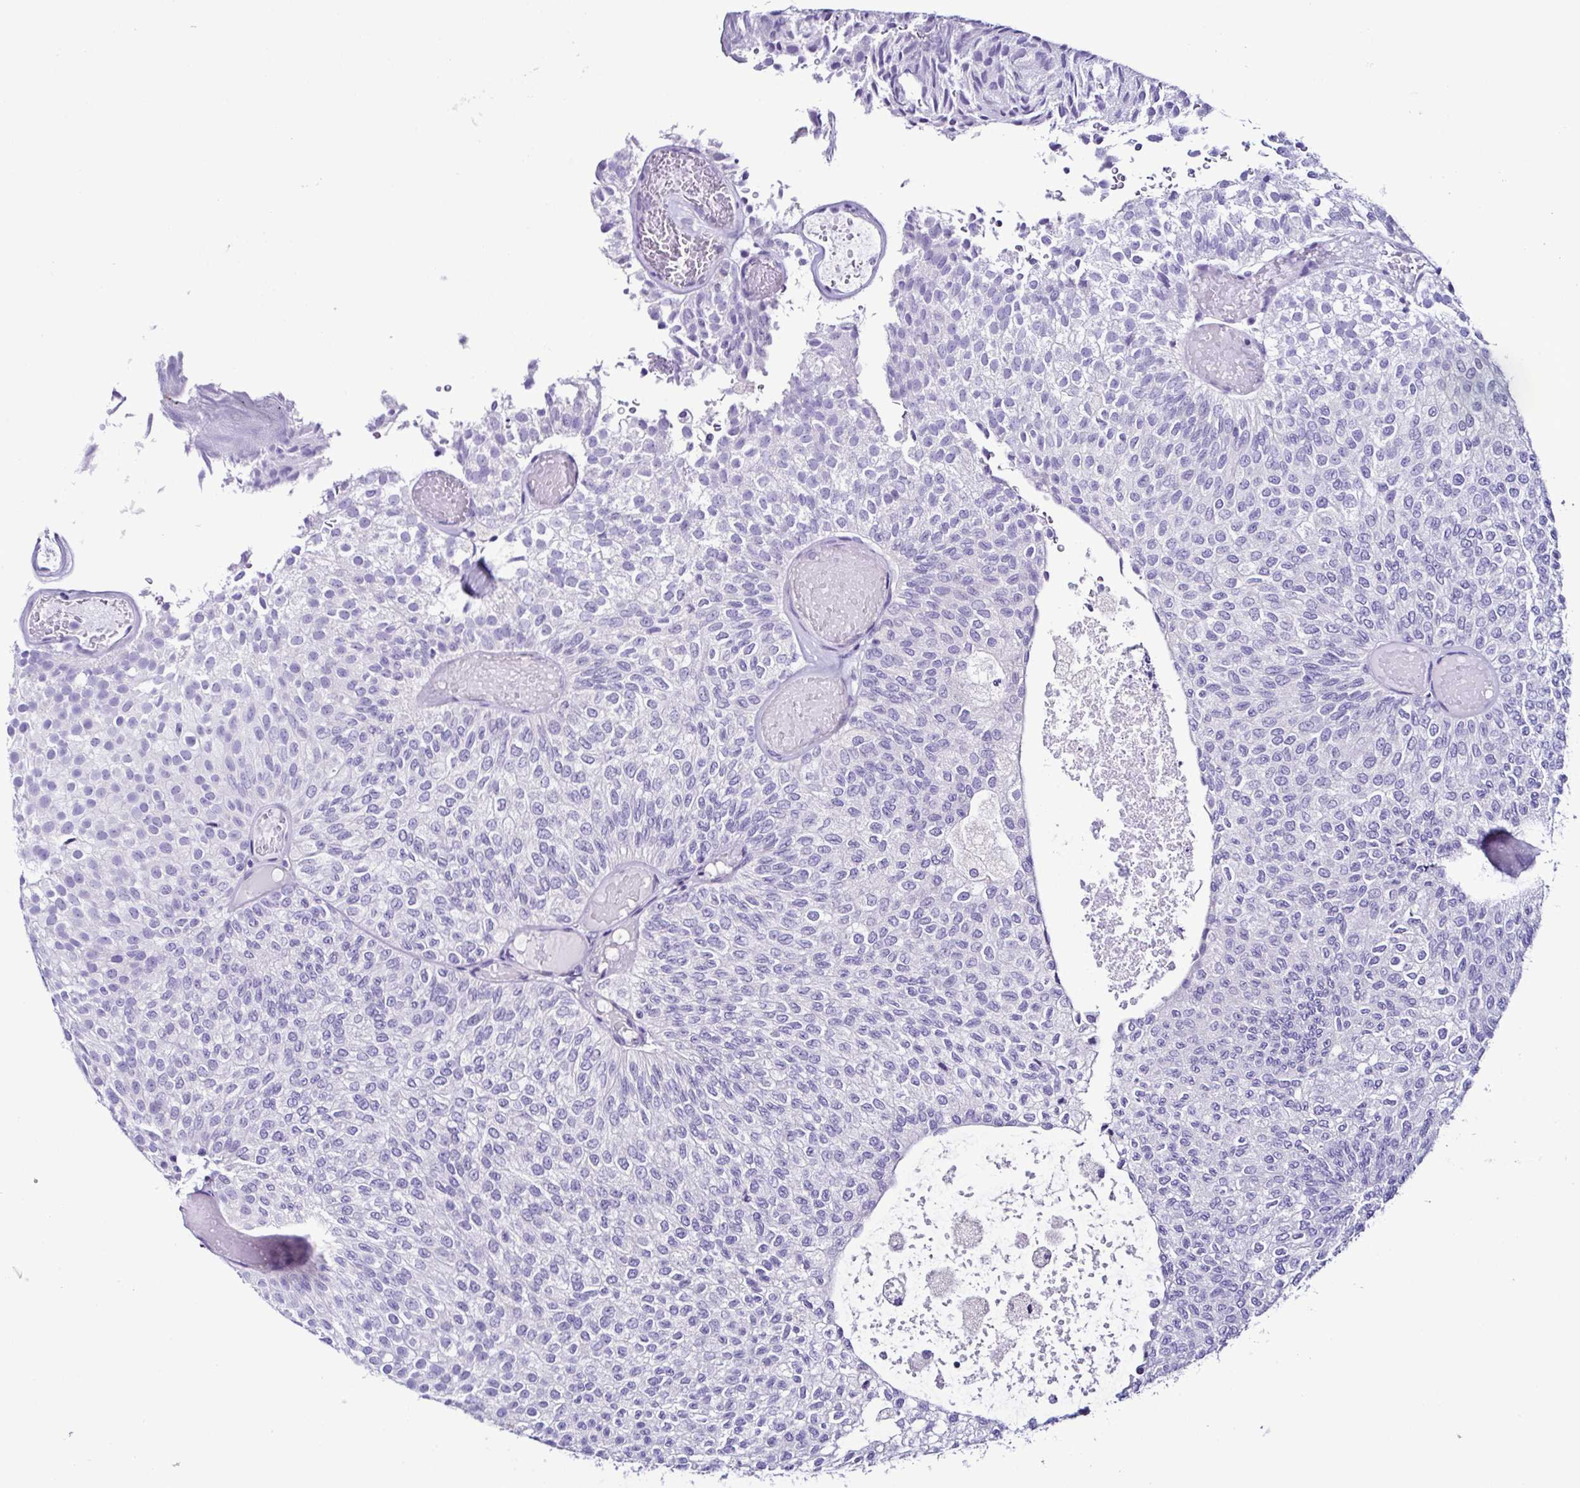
{"staining": {"intensity": "negative", "quantity": "none", "location": "none"}, "tissue": "urothelial cancer", "cell_type": "Tumor cells", "image_type": "cancer", "snomed": [{"axis": "morphology", "description": "Urothelial carcinoma, Low grade"}, {"axis": "topography", "description": "Urinary bladder"}], "caption": "Immunohistochemical staining of low-grade urothelial carcinoma reveals no significant positivity in tumor cells. Brightfield microscopy of immunohistochemistry (IHC) stained with DAB (3,3'-diaminobenzidine) (brown) and hematoxylin (blue), captured at high magnification.", "gene": "SRL", "patient": {"sex": "male", "age": 78}}